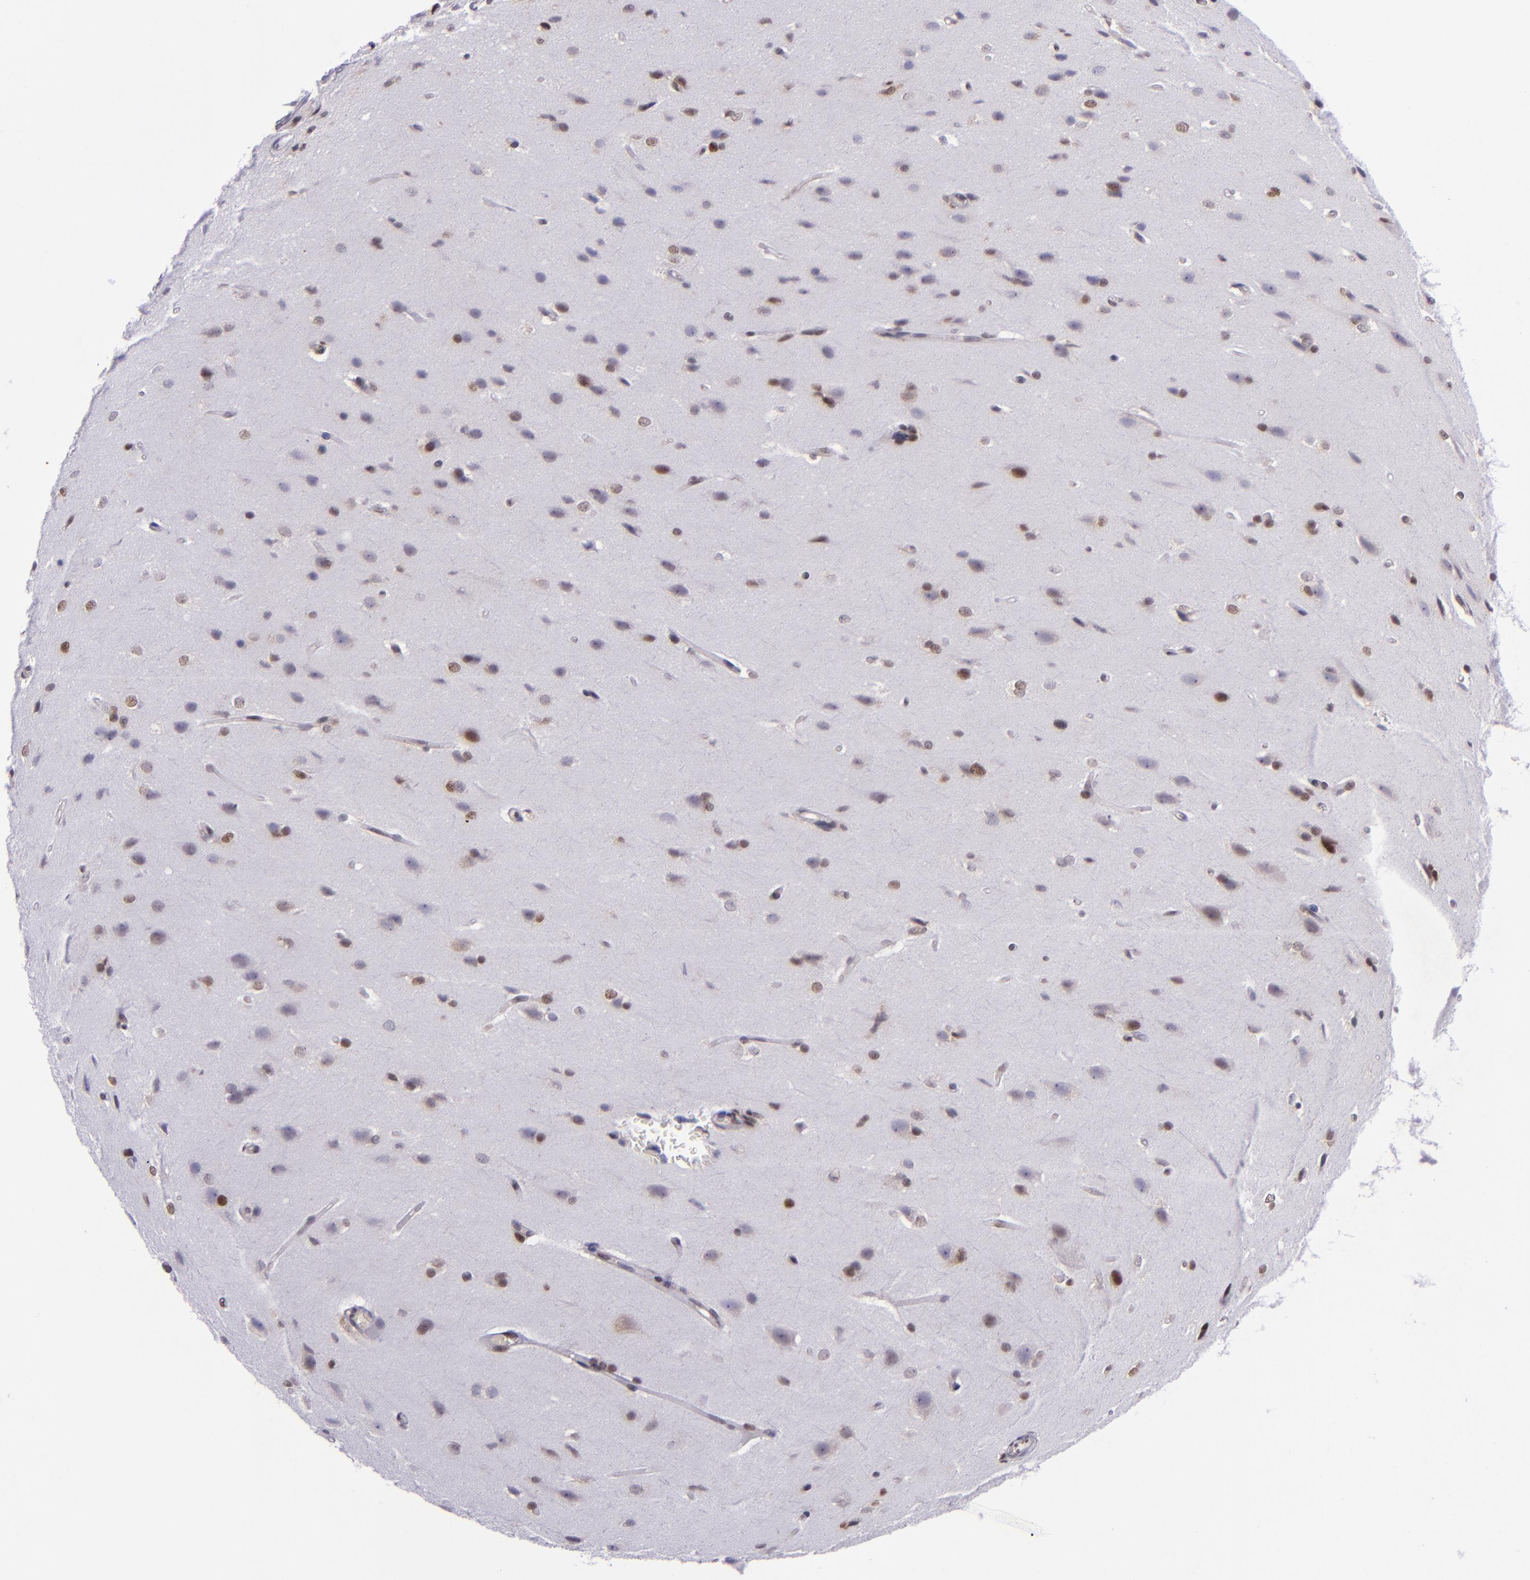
{"staining": {"intensity": "weak", "quantity": ">75%", "location": "nuclear"}, "tissue": "glioma", "cell_type": "Tumor cells", "image_type": "cancer", "snomed": [{"axis": "morphology", "description": "Glioma, malignant, High grade"}, {"axis": "topography", "description": "Brain"}], "caption": "This is a micrograph of IHC staining of glioma, which shows weak positivity in the nuclear of tumor cells.", "gene": "BAG1", "patient": {"sex": "male", "age": 68}}